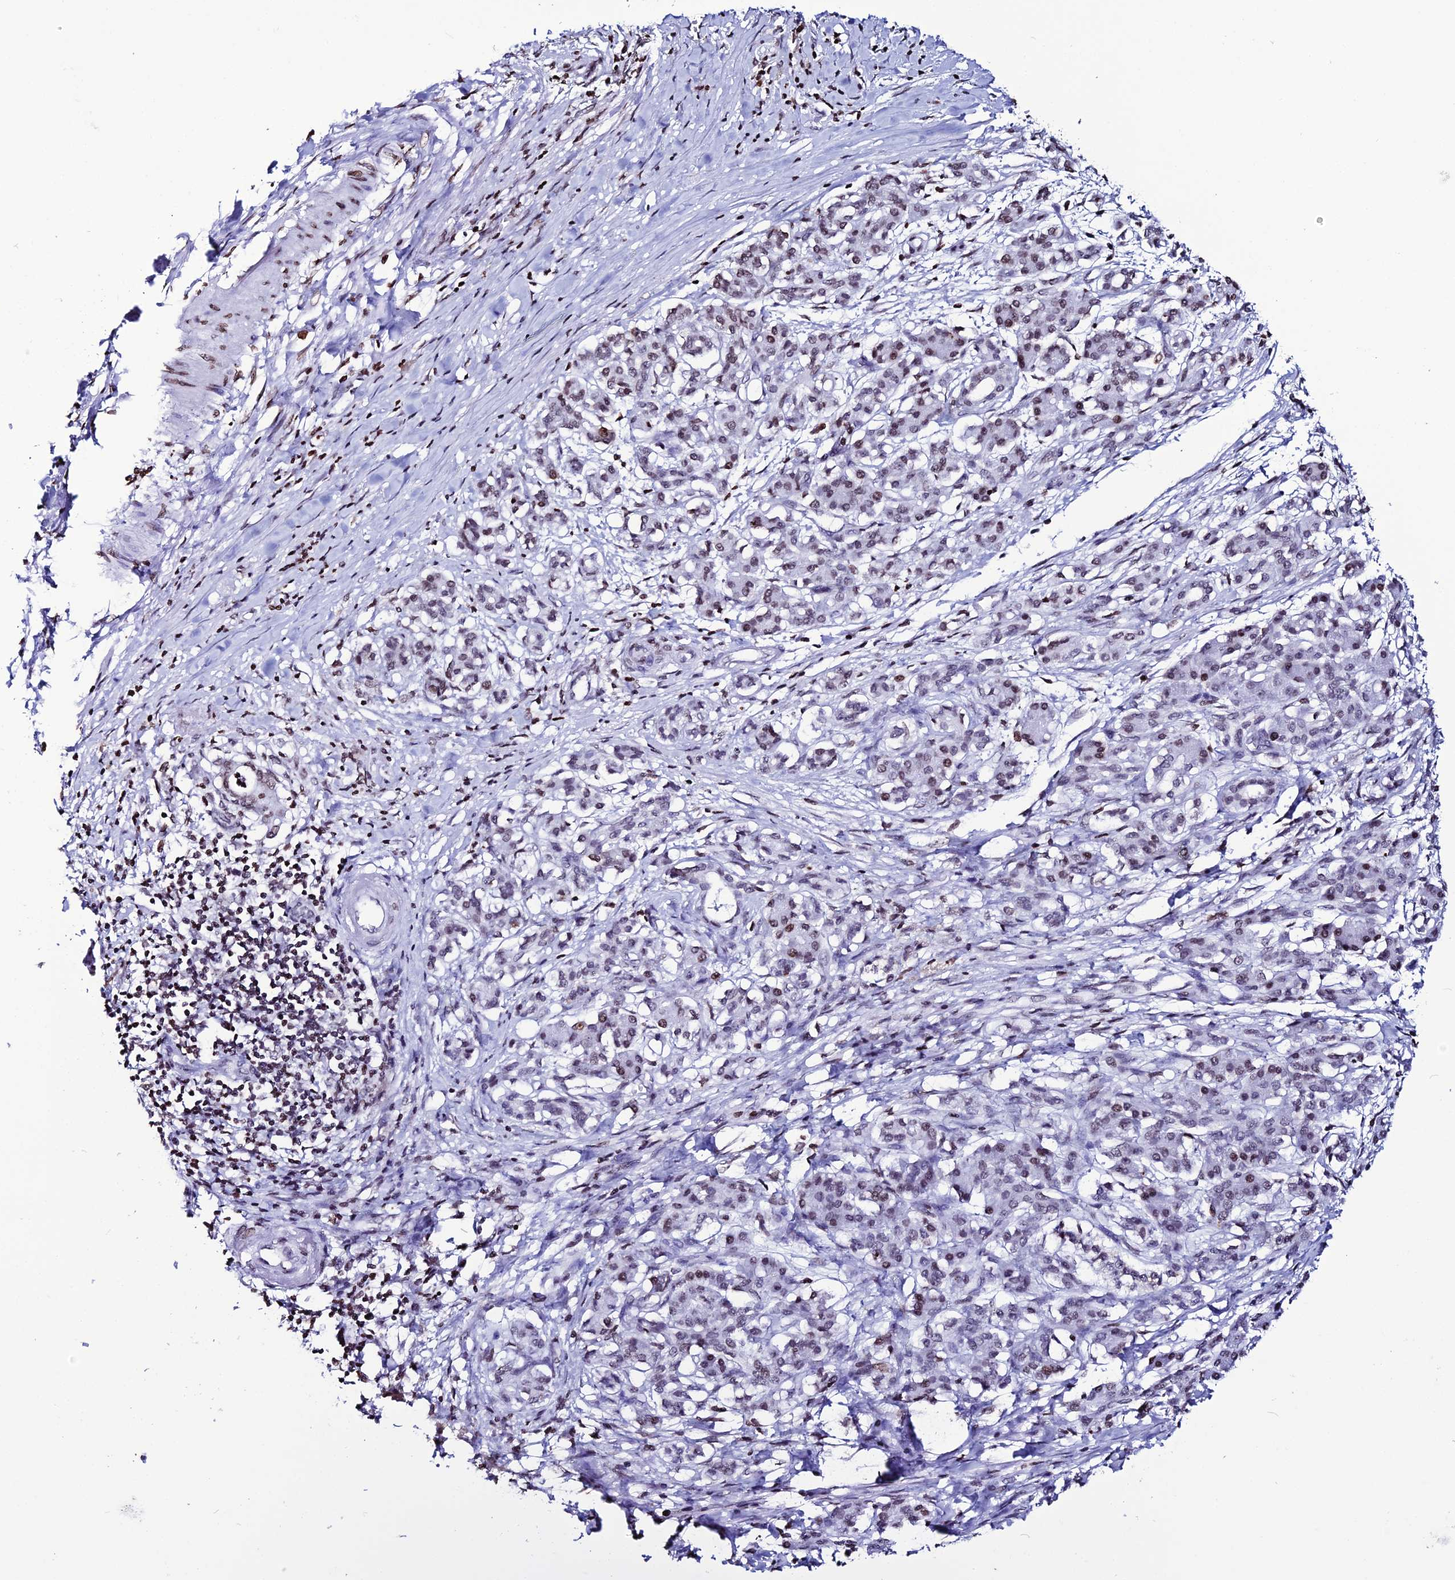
{"staining": {"intensity": "moderate", "quantity": "25%-75%", "location": "nuclear"}, "tissue": "pancreatic cancer", "cell_type": "Tumor cells", "image_type": "cancer", "snomed": [{"axis": "morphology", "description": "Adenocarcinoma, NOS"}, {"axis": "topography", "description": "Pancreas"}], "caption": "Protein analysis of pancreatic cancer tissue demonstrates moderate nuclear expression in about 25%-75% of tumor cells.", "gene": "MACROH2A2", "patient": {"sex": "female", "age": 55}}